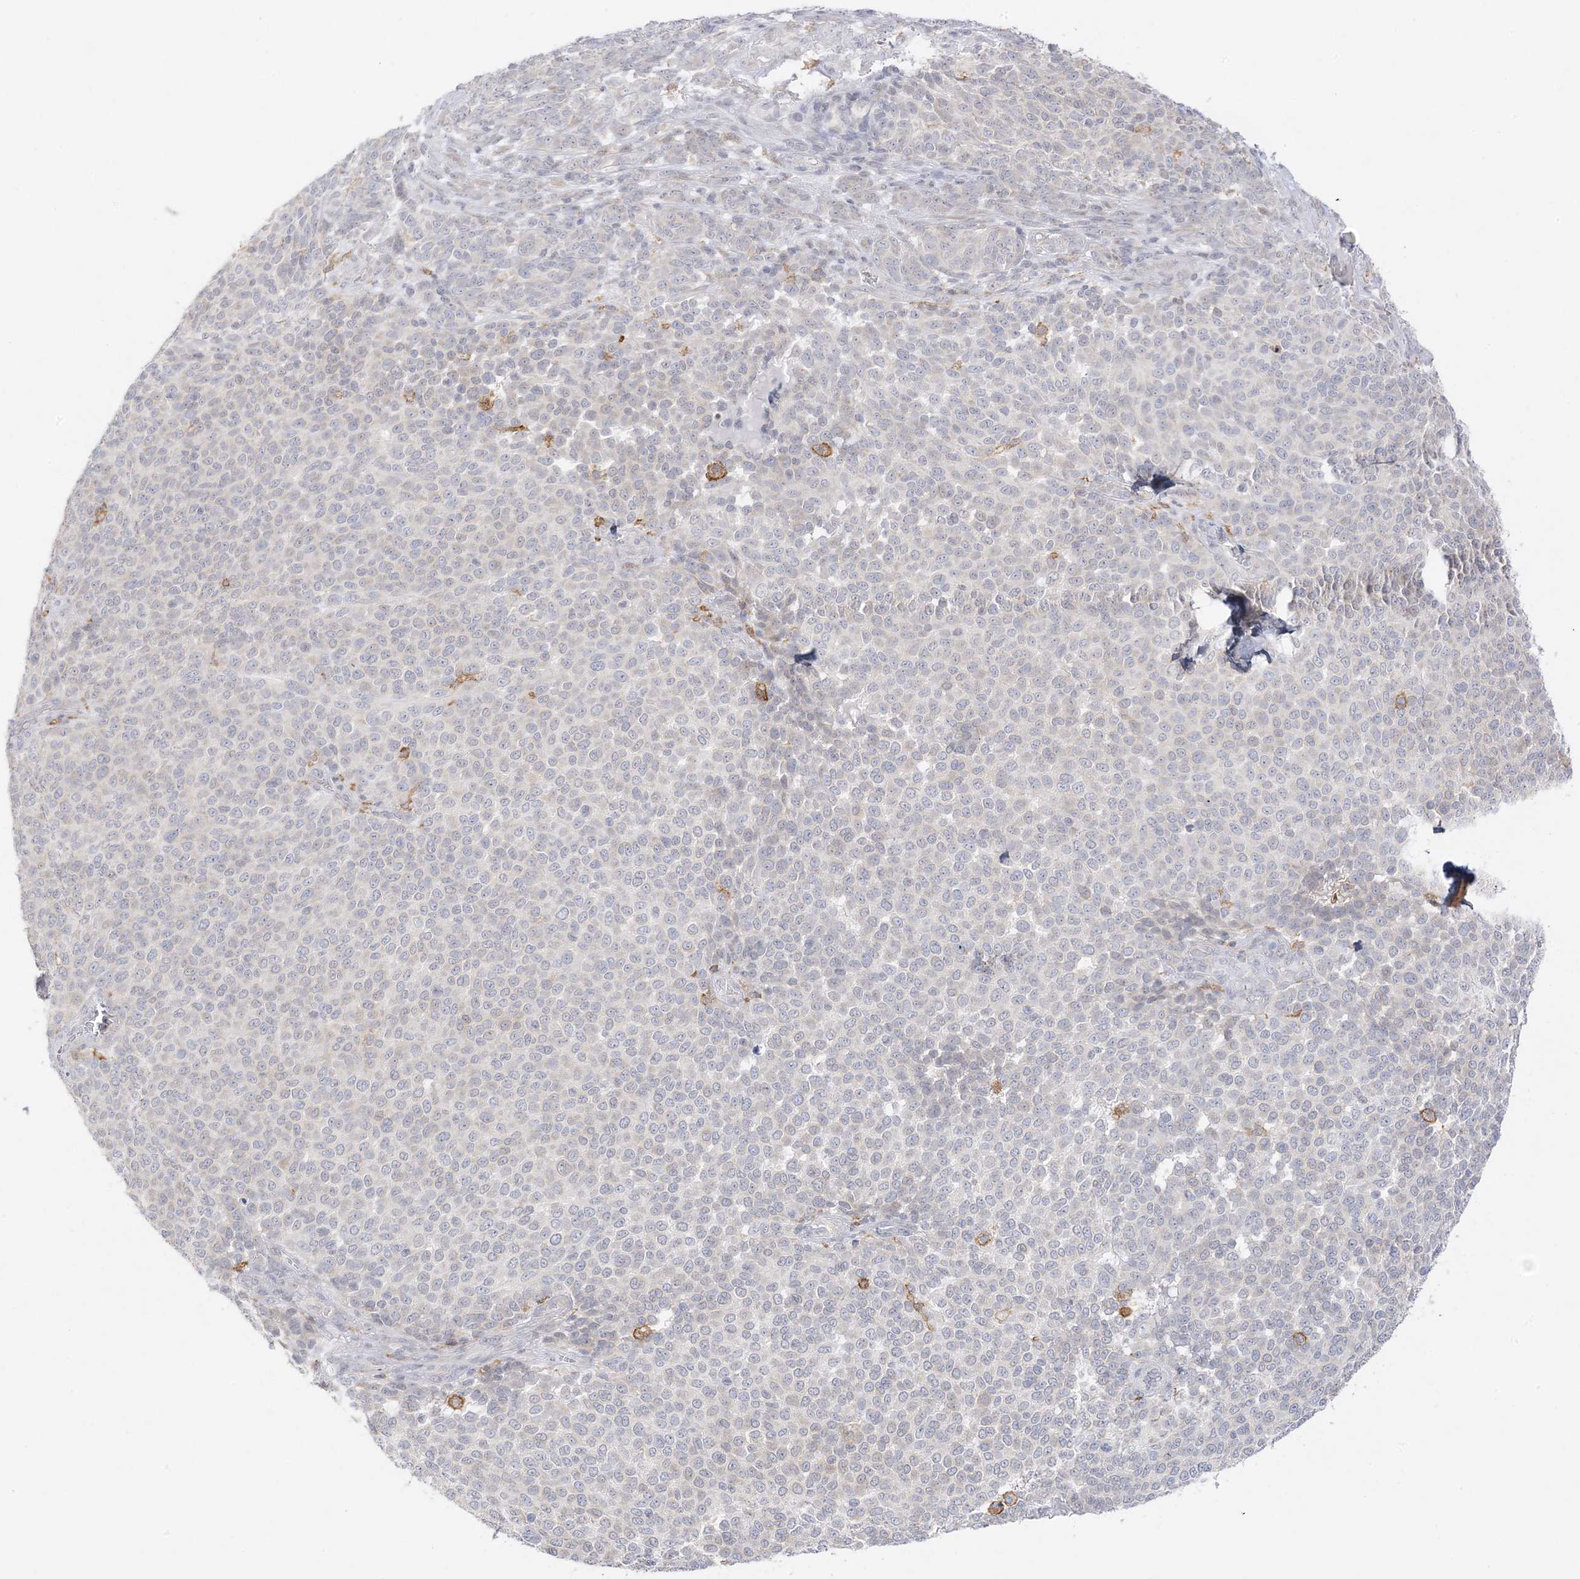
{"staining": {"intensity": "negative", "quantity": "none", "location": "none"}, "tissue": "melanoma", "cell_type": "Tumor cells", "image_type": "cancer", "snomed": [{"axis": "morphology", "description": "Malignant melanoma, NOS"}, {"axis": "topography", "description": "Skin"}], "caption": "This is a image of immunohistochemistry staining of melanoma, which shows no staining in tumor cells.", "gene": "C2CD2", "patient": {"sex": "male", "age": 49}}